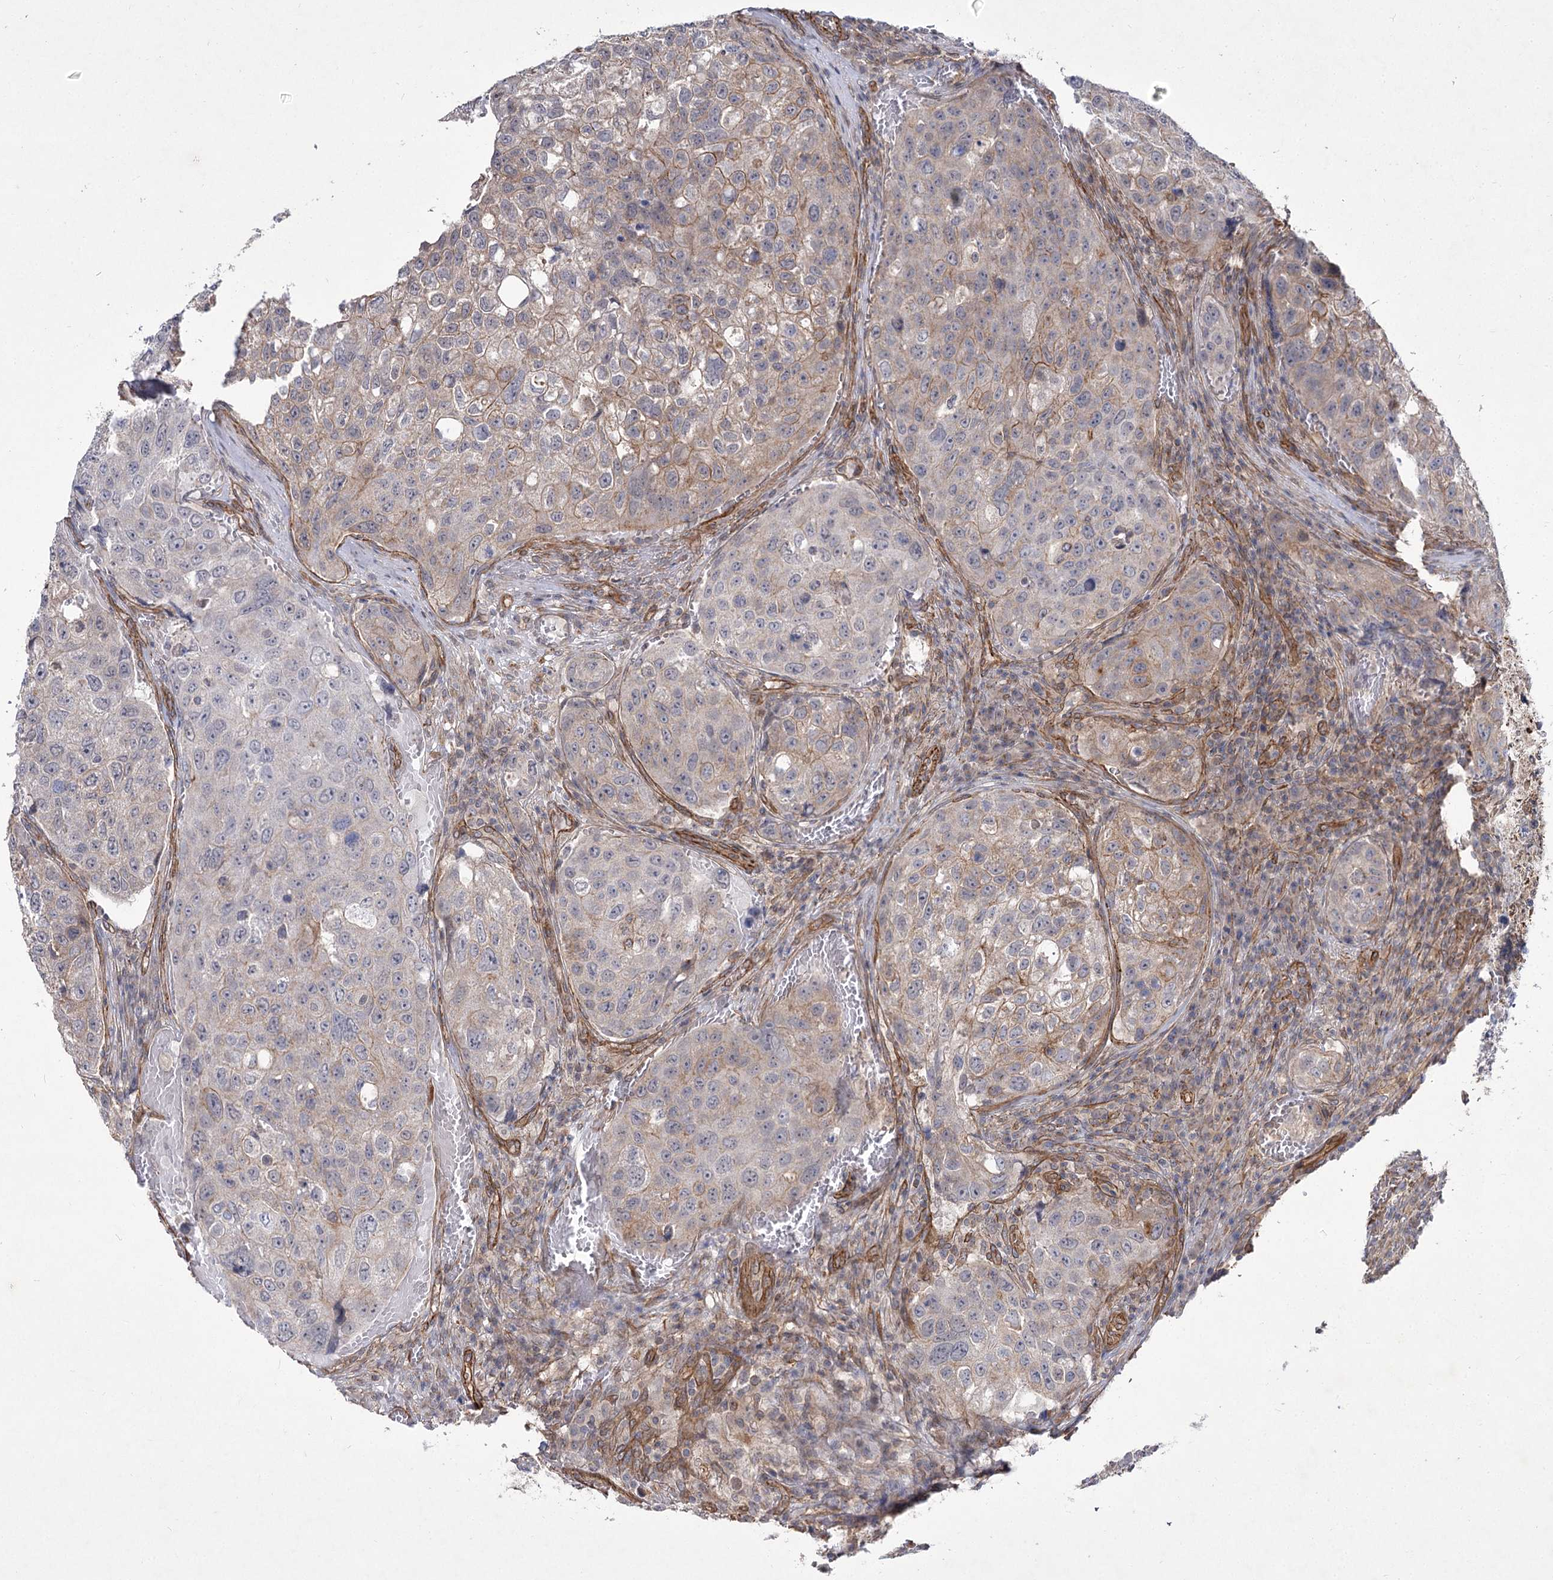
{"staining": {"intensity": "moderate", "quantity": "<25%", "location": "cytoplasmic/membranous"}, "tissue": "urothelial cancer", "cell_type": "Tumor cells", "image_type": "cancer", "snomed": [{"axis": "morphology", "description": "Urothelial carcinoma, High grade"}, {"axis": "topography", "description": "Lymph node"}, {"axis": "topography", "description": "Urinary bladder"}], "caption": "Urothelial carcinoma (high-grade) stained for a protein exhibits moderate cytoplasmic/membranous positivity in tumor cells.", "gene": "SH3BP5L", "patient": {"sex": "male", "age": 51}}